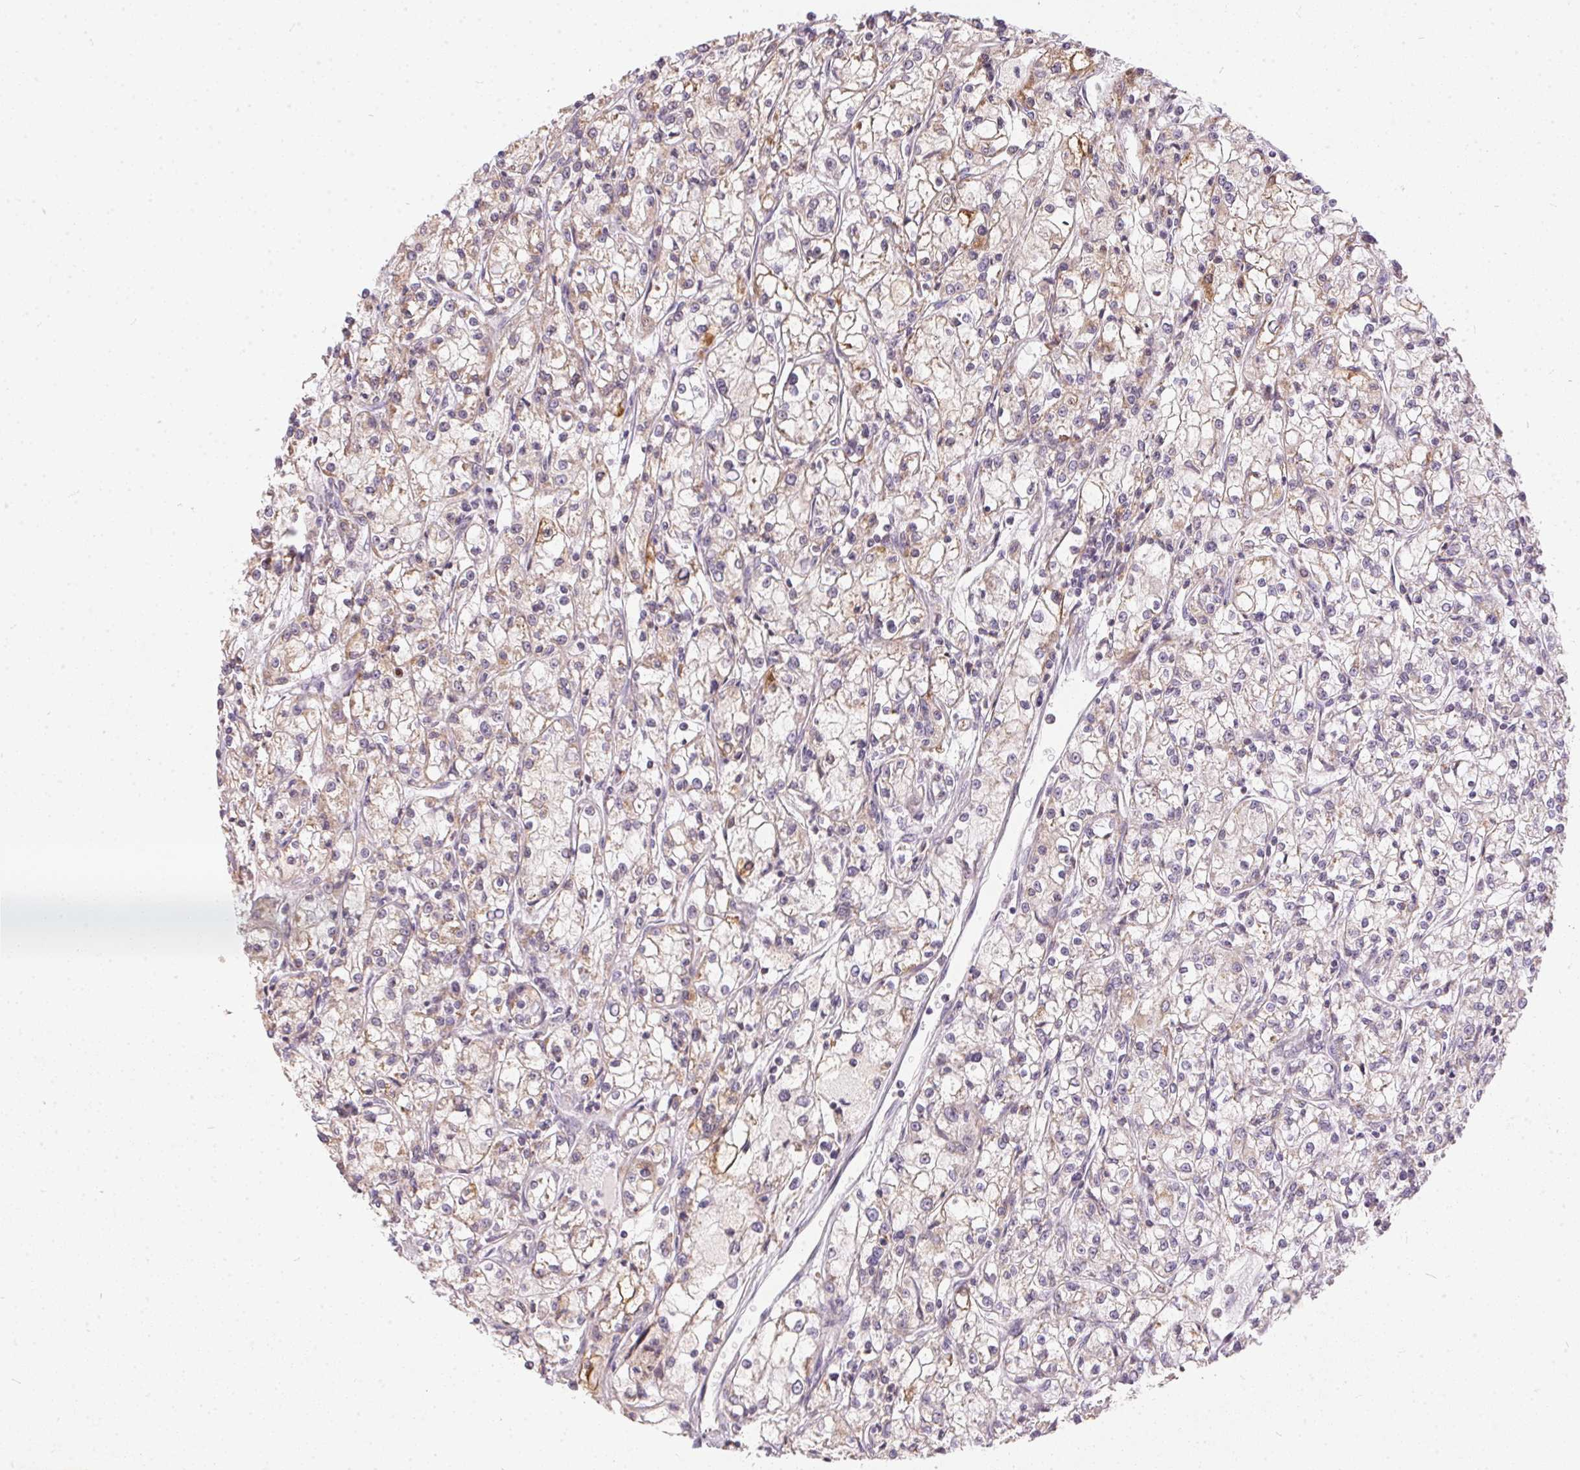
{"staining": {"intensity": "negative", "quantity": "none", "location": "none"}, "tissue": "renal cancer", "cell_type": "Tumor cells", "image_type": "cancer", "snomed": [{"axis": "morphology", "description": "Adenocarcinoma, NOS"}, {"axis": "topography", "description": "Kidney"}], "caption": "This is an immunohistochemistry (IHC) image of human adenocarcinoma (renal). There is no positivity in tumor cells.", "gene": "VWA5B2", "patient": {"sex": "female", "age": 59}}